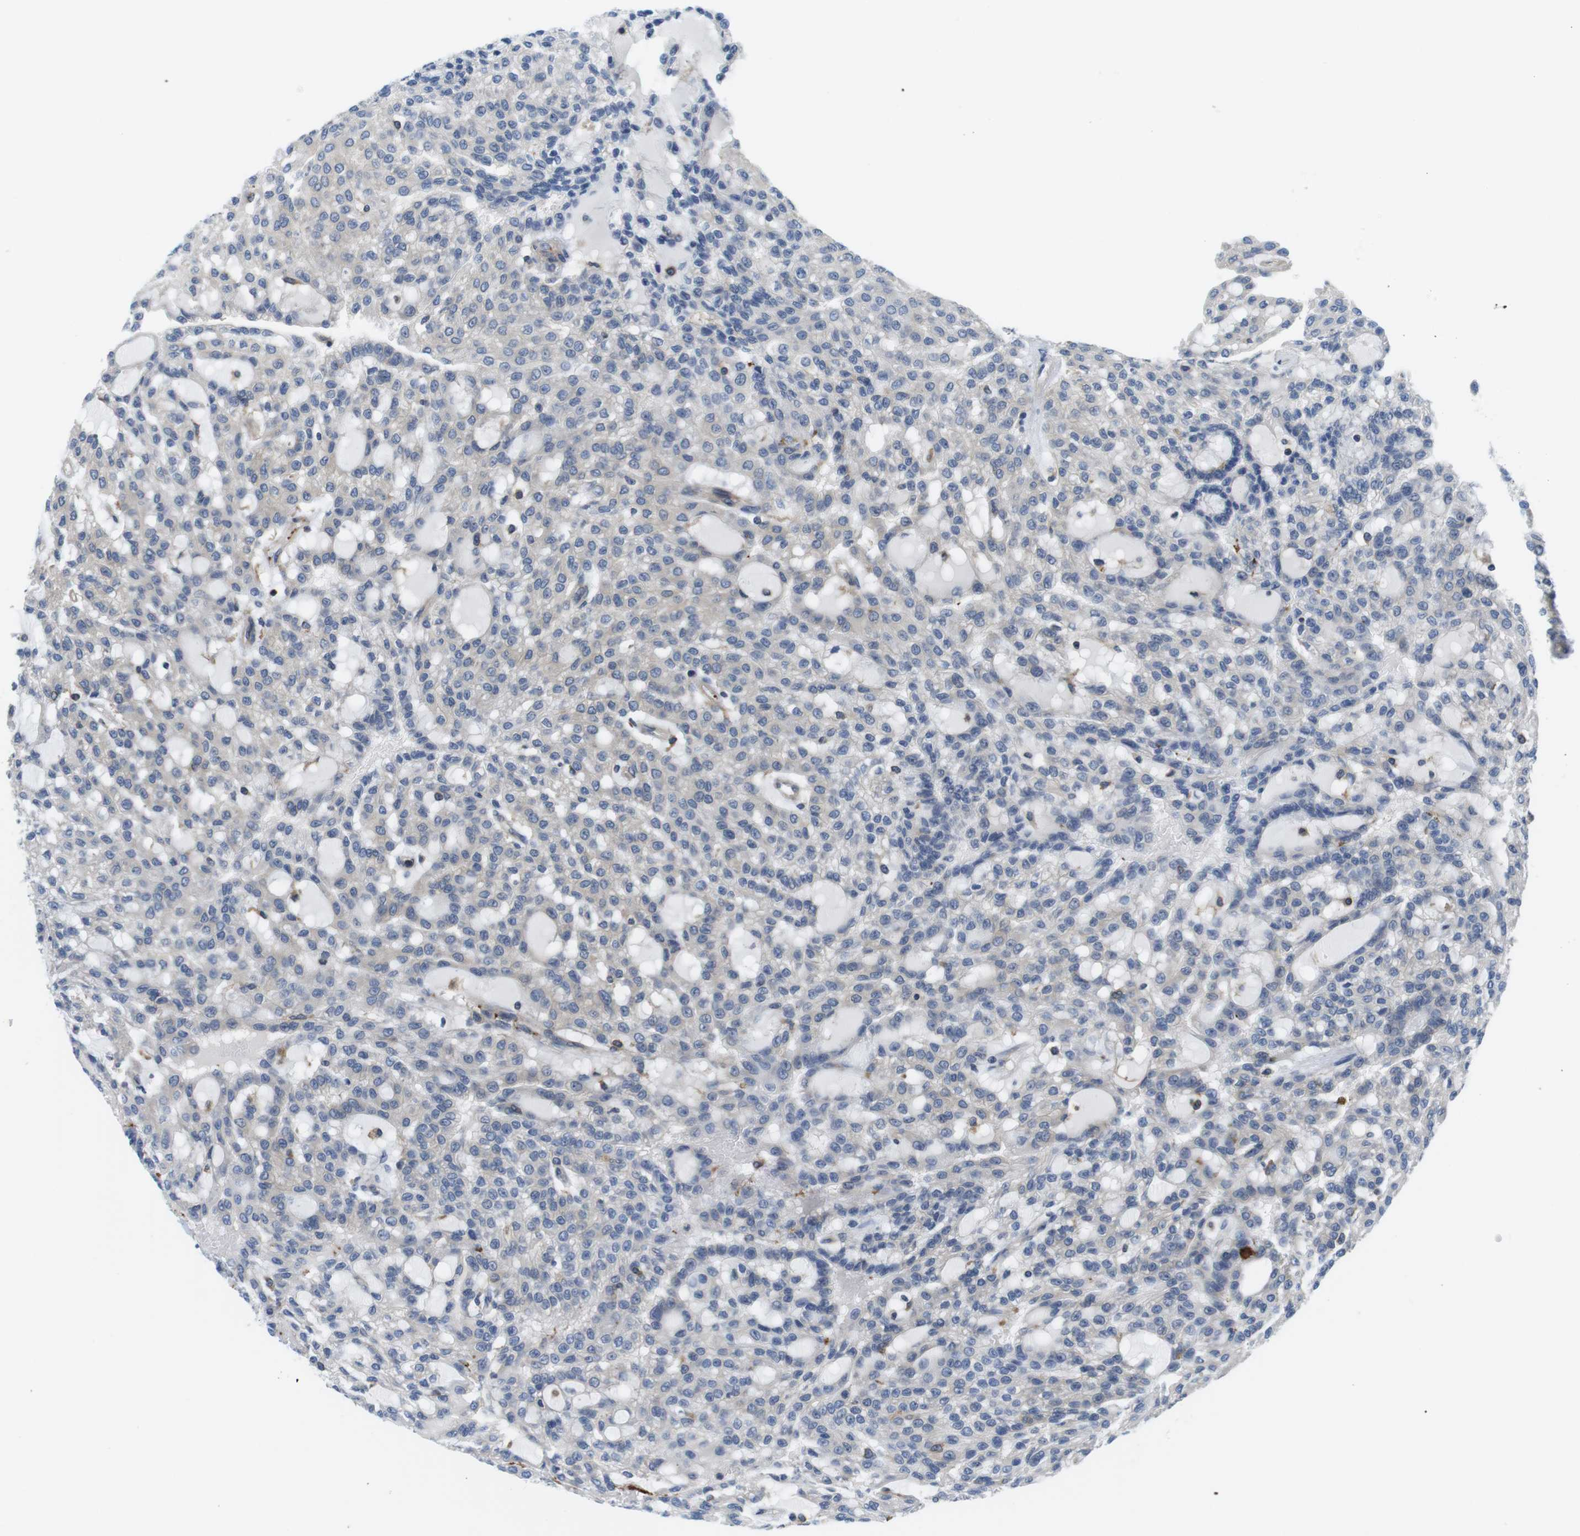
{"staining": {"intensity": "moderate", "quantity": "<25%", "location": "cytoplasmic/membranous"}, "tissue": "renal cancer", "cell_type": "Tumor cells", "image_type": "cancer", "snomed": [{"axis": "morphology", "description": "Adenocarcinoma, NOS"}, {"axis": "topography", "description": "Kidney"}], "caption": "Immunohistochemical staining of renal cancer (adenocarcinoma) shows low levels of moderate cytoplasmic/membranous expression in about <25% of tumor cells. The protein is shown in brown color, while the nuclei are stained blue.", "gene": "HERPUD2", "patient": {"sex": "male", "age": 63}}